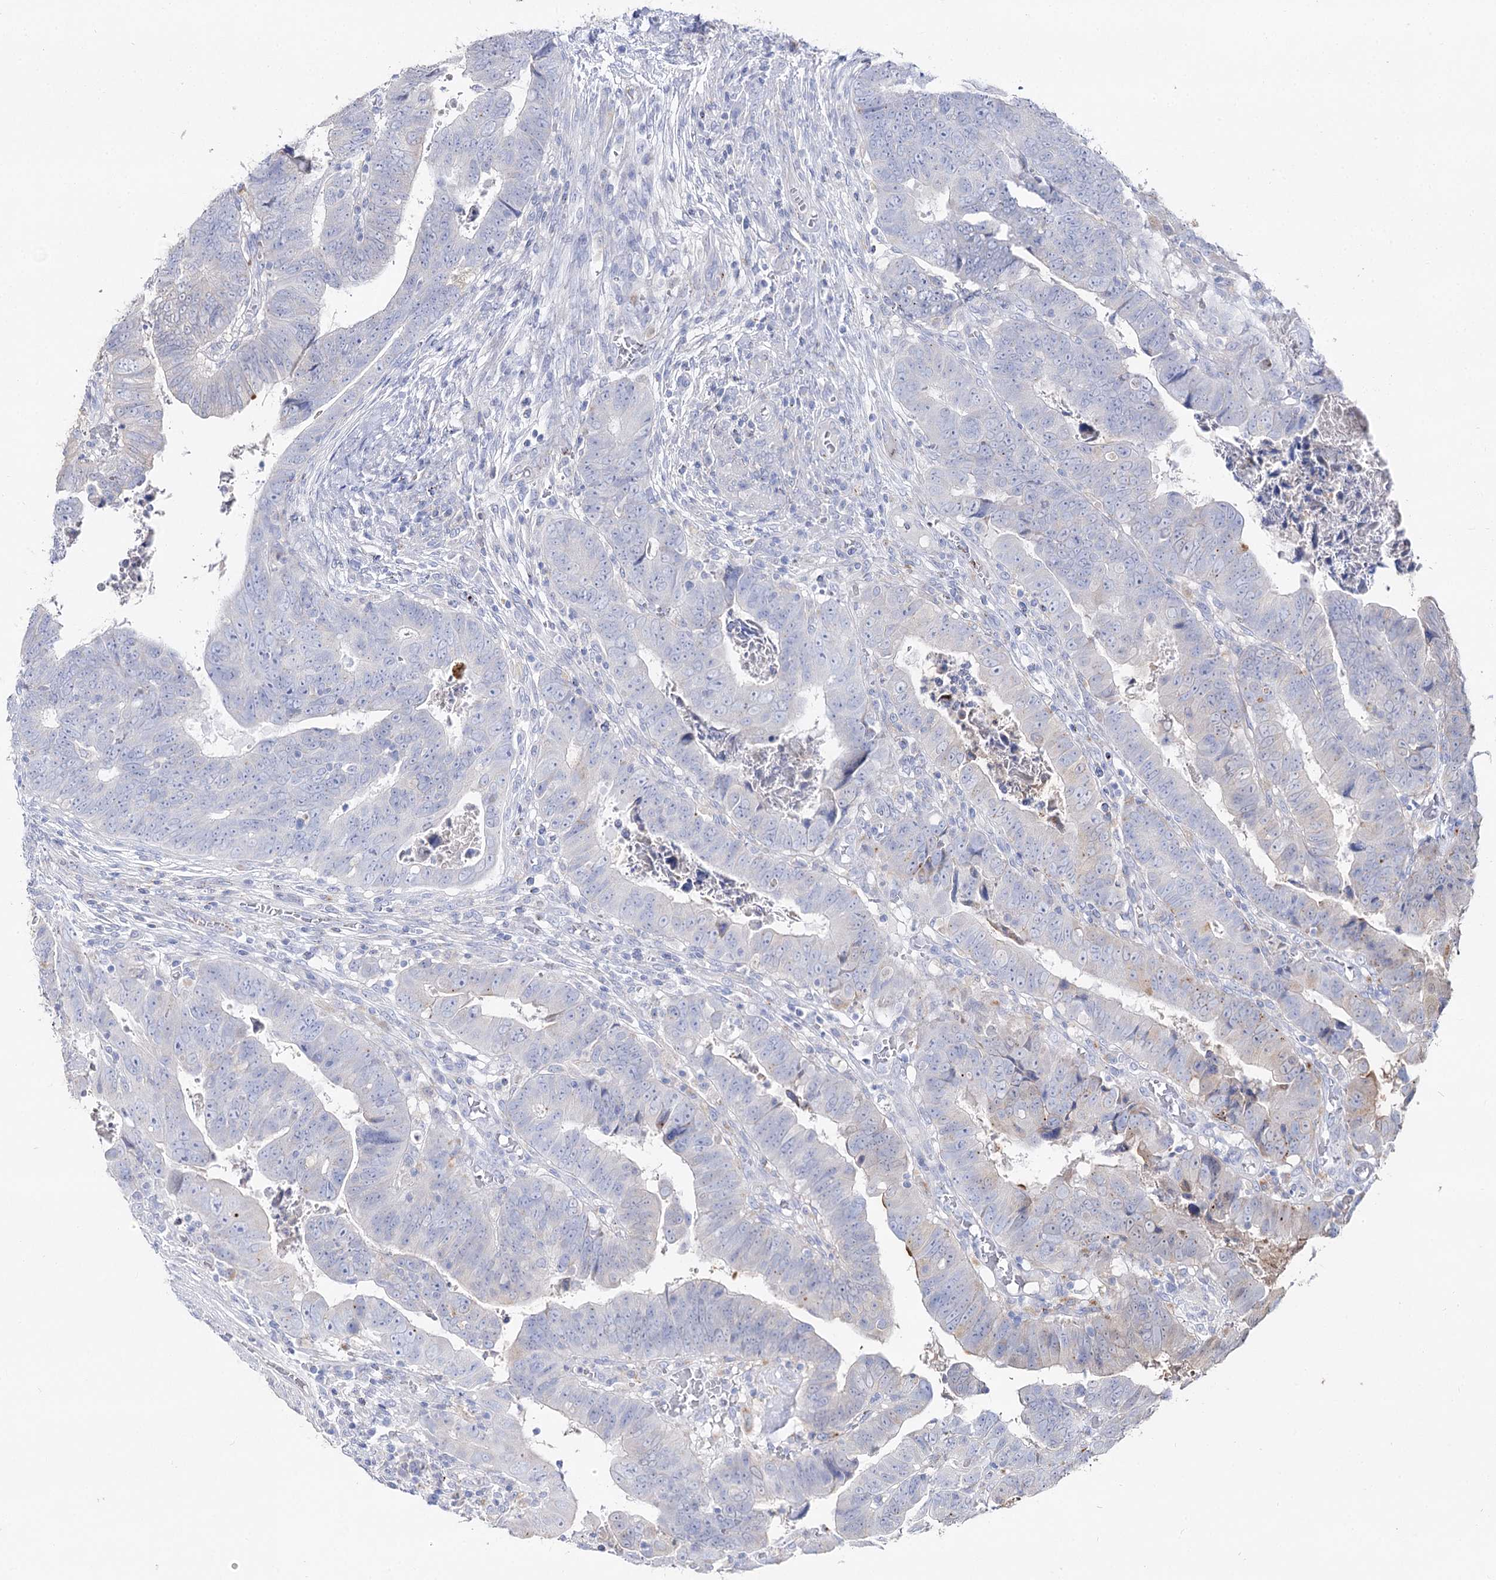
{"staining": {"intensity": "negative", "quantity": "none", "location": "none"}, "tissue": "colorectal cancer", "cell_type": "Tumor cells", "image_type": "cancer", "snomed": [{"axis": "morphology", "description": "Normal tissue, NOS"}, {"axis": "morphology", "description": "Adenocarcinoma, NOS"}, {"axis": "topography", "description": "Rectum"}], "caption": "High magnification brightfield microscopy of colorectal cancer (adenocarcinoma) stained with DAB (brown) and counterstained with hematoxylin (blue): tumor cells show no significant expression.", "gene": "SLC3A1", "patient": {"sex": "female", "age": 65}}